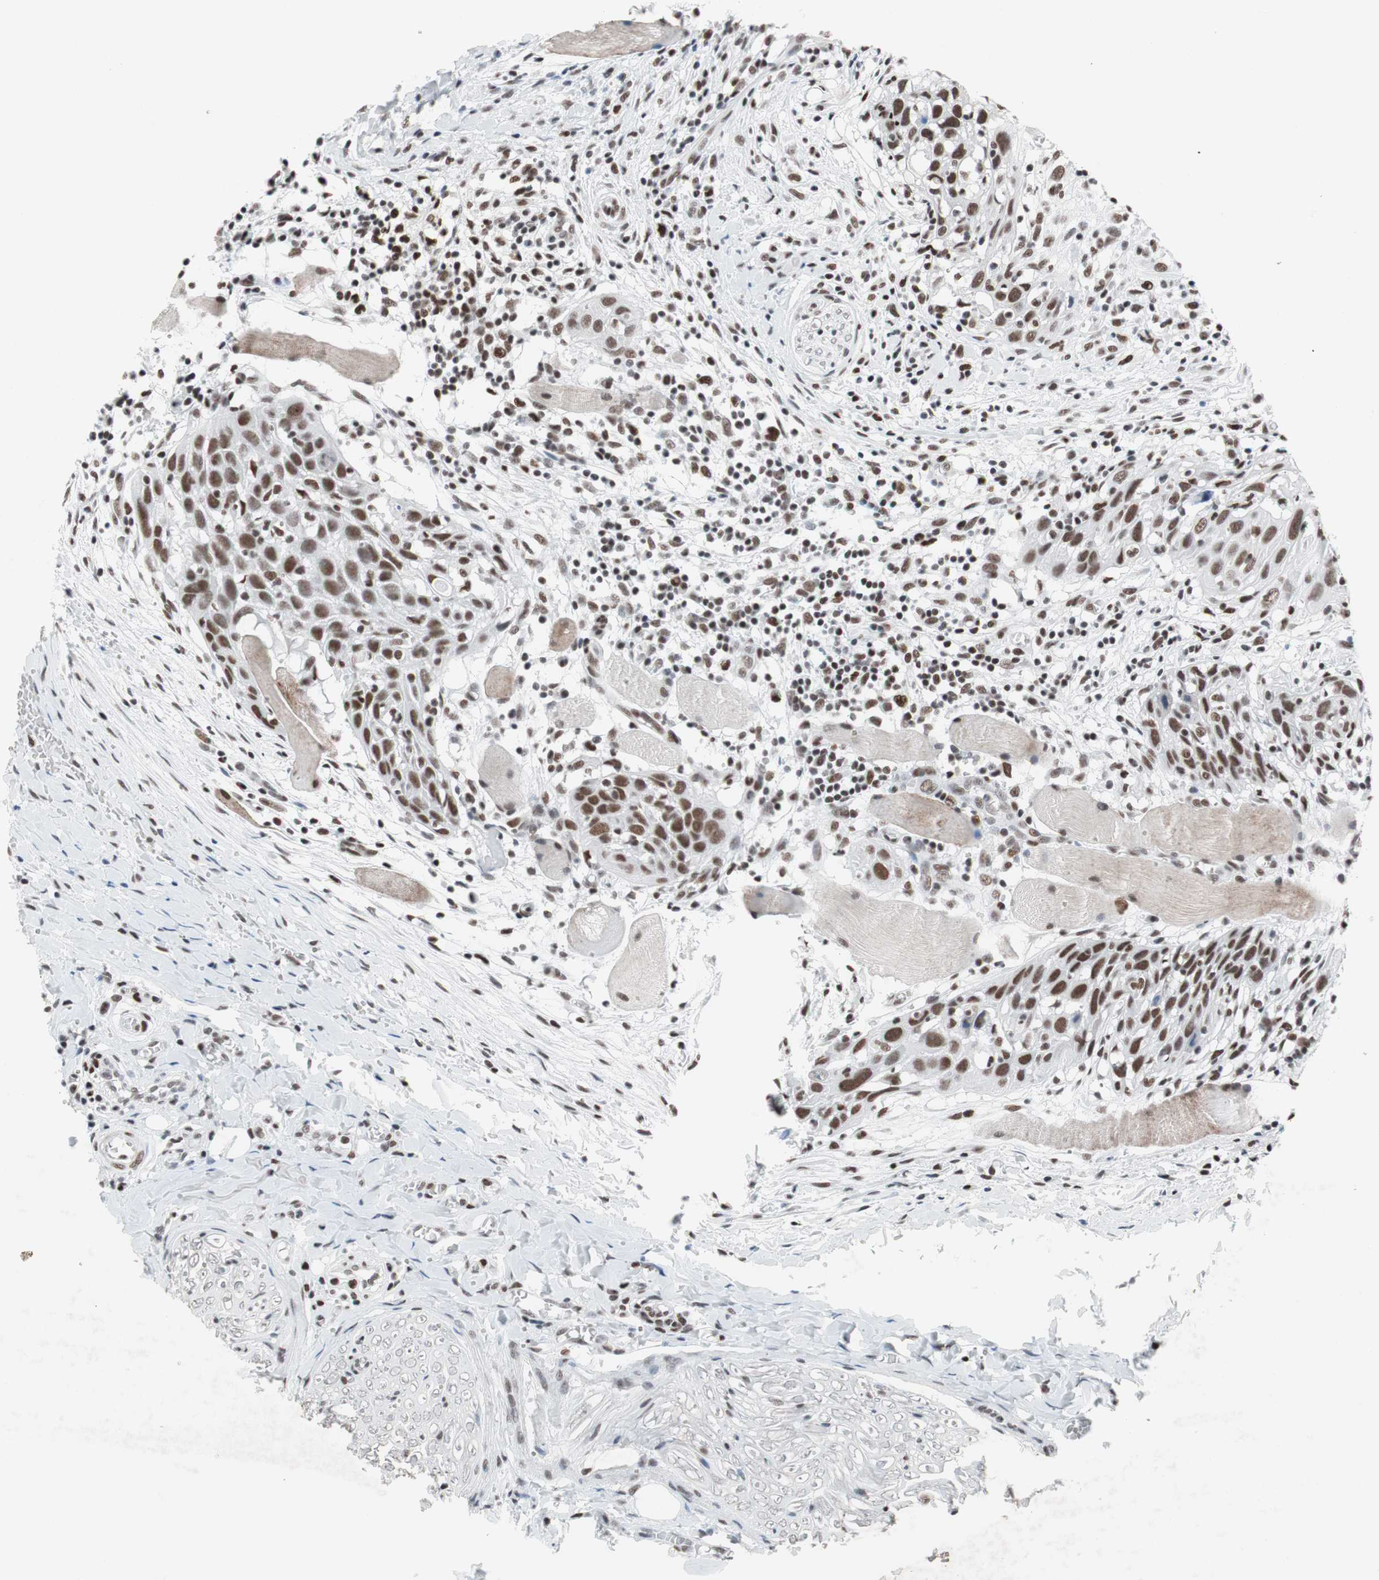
{"staining": {"intensity": "strong", "quantity": ">75%", "location": "nuclear"}, "tissue": "head and neck cancer", "cell_type": "Tumor cells", "image_type": "cancer", "snomed": [{"axis": "morphology", "description": "Normal tissue, NOS"}, {"axis": "morphology", "description": "Squamous cell carcinoma, NOS"}, {"axis": "topography", "description": "Oral tissue"}, {"axis": "topography", "description": "Head-Neck"}], "caption": "About >75% of tumor cells in head and neck squamous cell carcinoma display strong nuclear protein expression as visualized by brown immunohistochemical staining.", "gene": "ARID1A", "patient": {"sex": "female", "age": 50}}